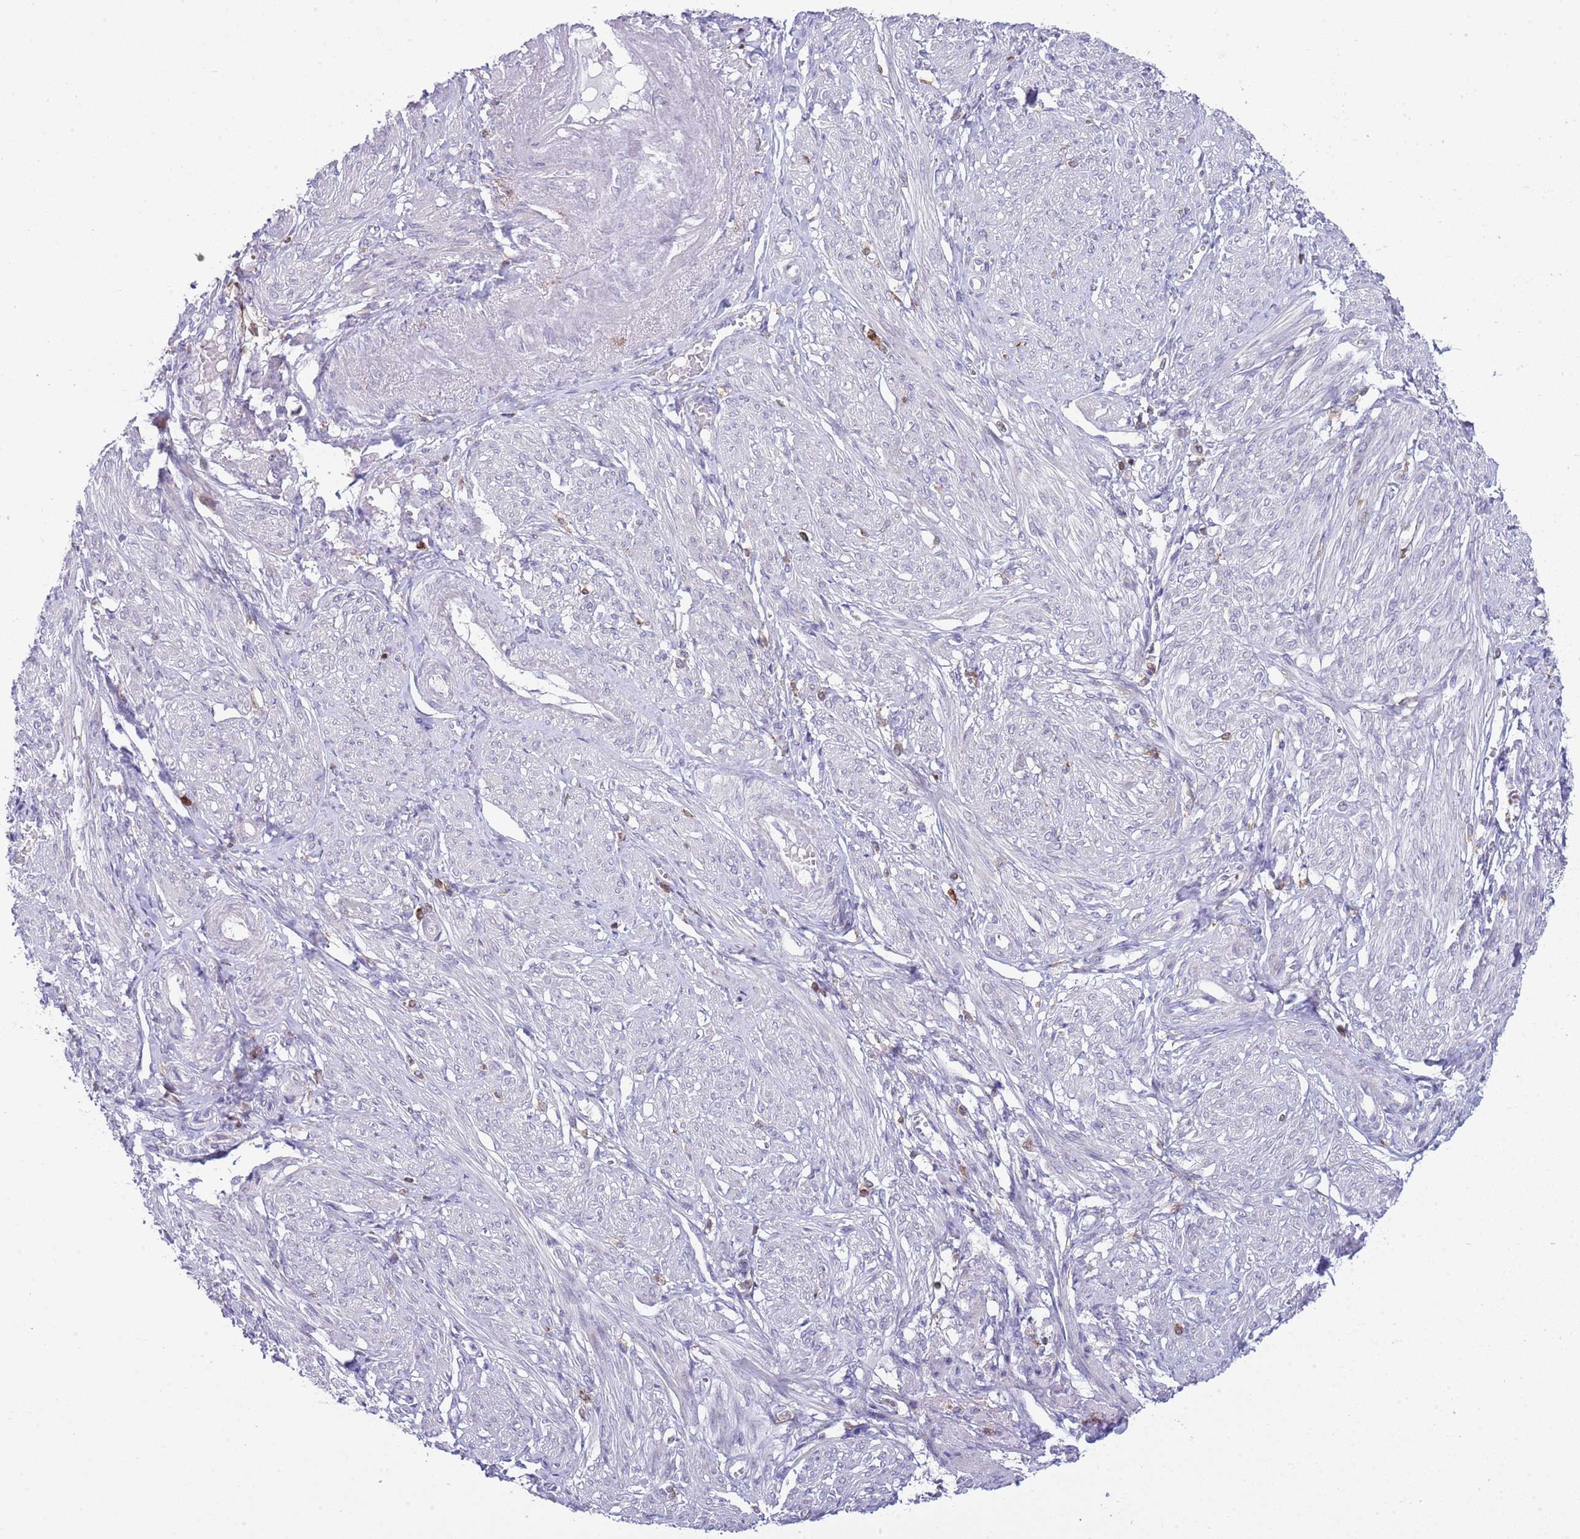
{"staining": {"intensity": "negative", "quantity": "none", "location": "none"}, "tissue": "smooth muscle", "cell_type": "Smooth muscle cells", "image_type": "normal", "snomed": [{"axis": "morphology", "description": "Normal tissue, NOS"}, {"axis": "topography", "description": "Smooth muscle"}], "caption": "A high-resolution micrograph shows immunohistochemistry staining of unremarkable smooth muscle, which reveals no significant staining in smooth muscle cells.", "gene": "LPXN", "patient": {"sex": "female", "age": 39}}